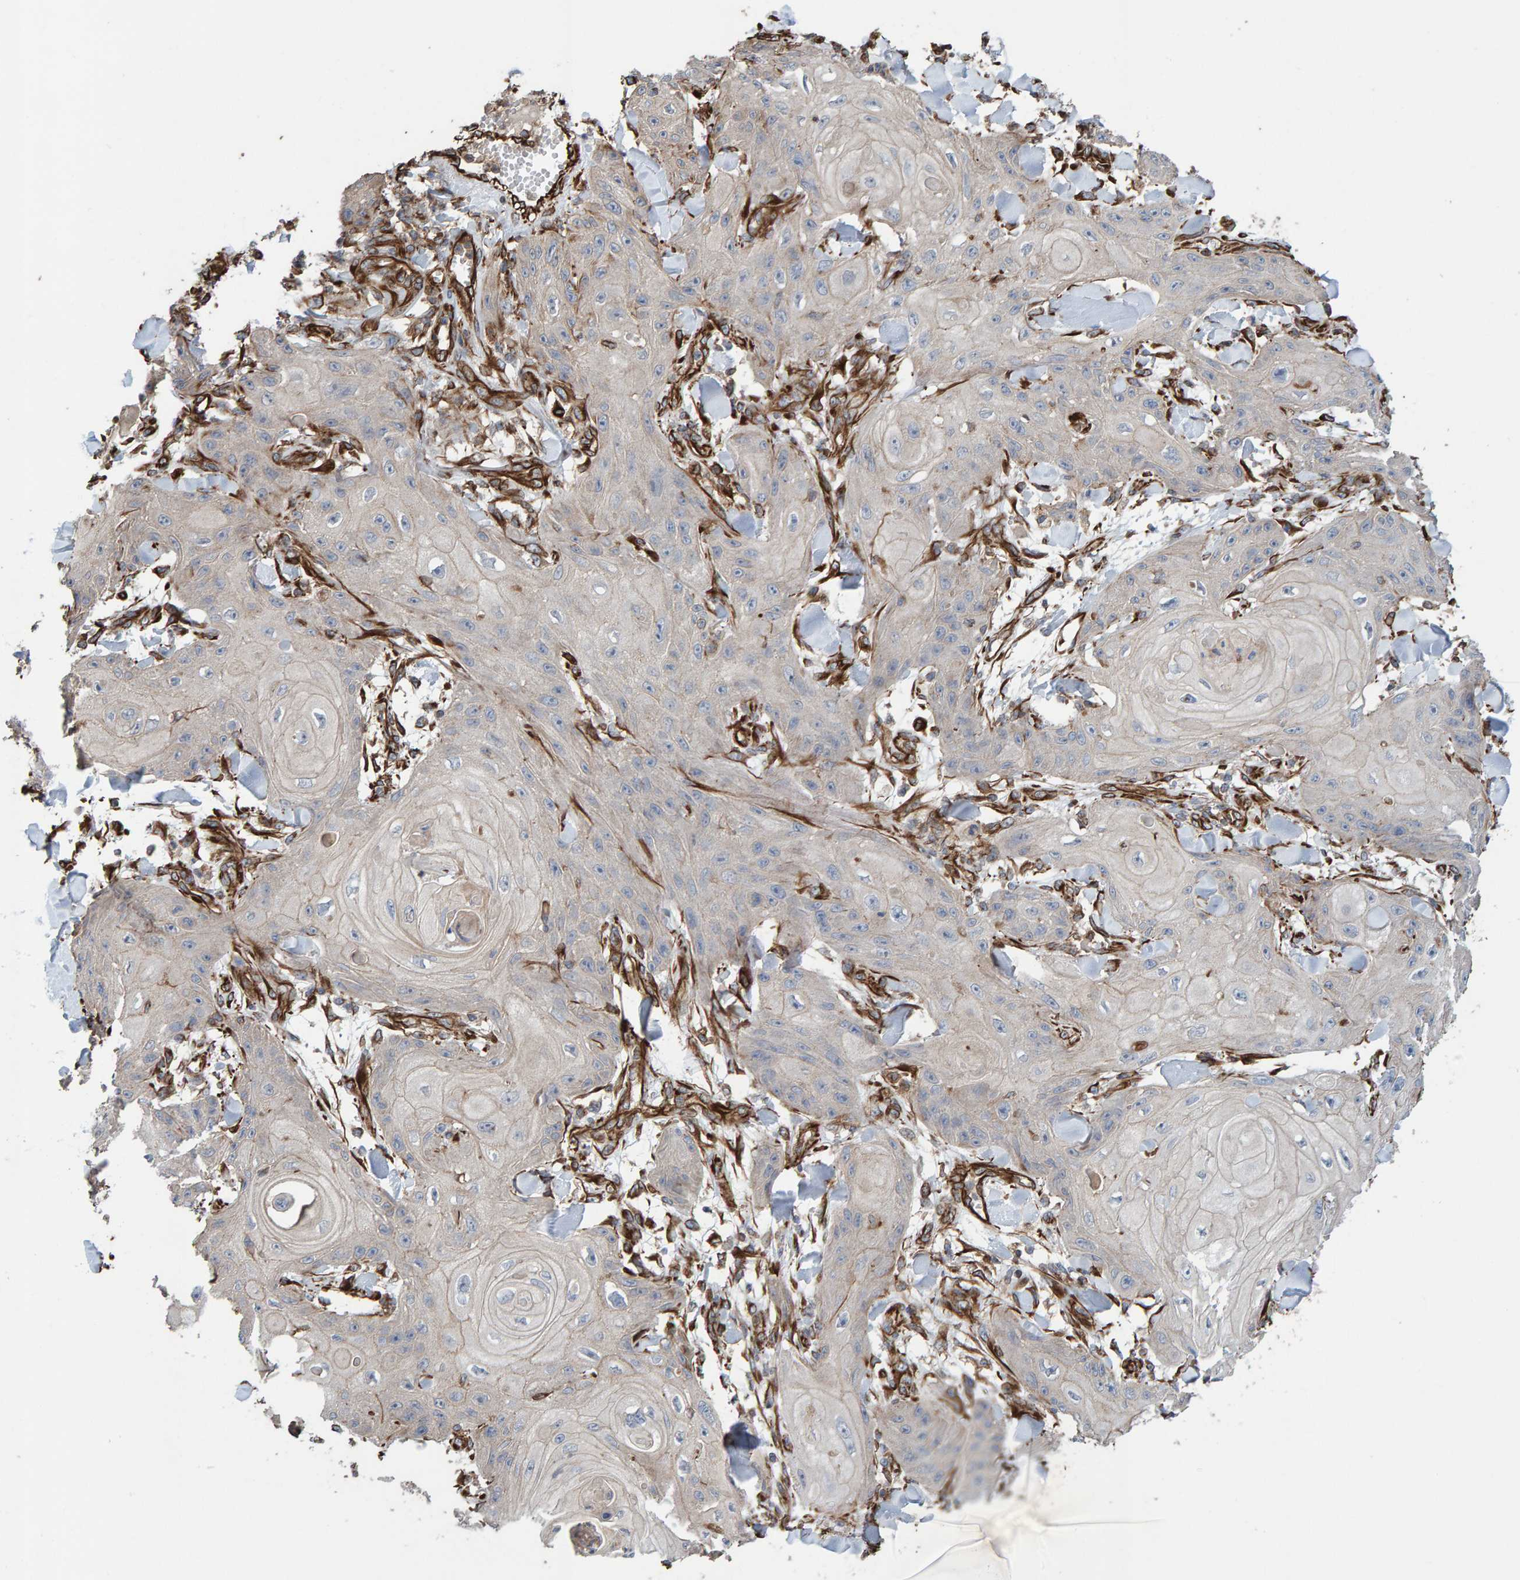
{"staining": {"intensity": "negative", "quantity": "none", "location": "none"}, "tissue": "skin cancer", "cell_type": "Tumor cells", "image_type": "cancer", "snomed": [{"axis": "morphology", "description": "Squamous cell carcinoma, NOS"}, {"axis": "topography", "description": "Skin"}], "caption": "High power microscopy photomicrograph of an immunohistochemistry image of skin cancer (squamous cell carcinoma), revealing no significant expression in tumor cells. (IHC, brightfield microscopy, high magnification).", "gene": "ZNF347", "patient": {"sex": "male", "age": 74}}